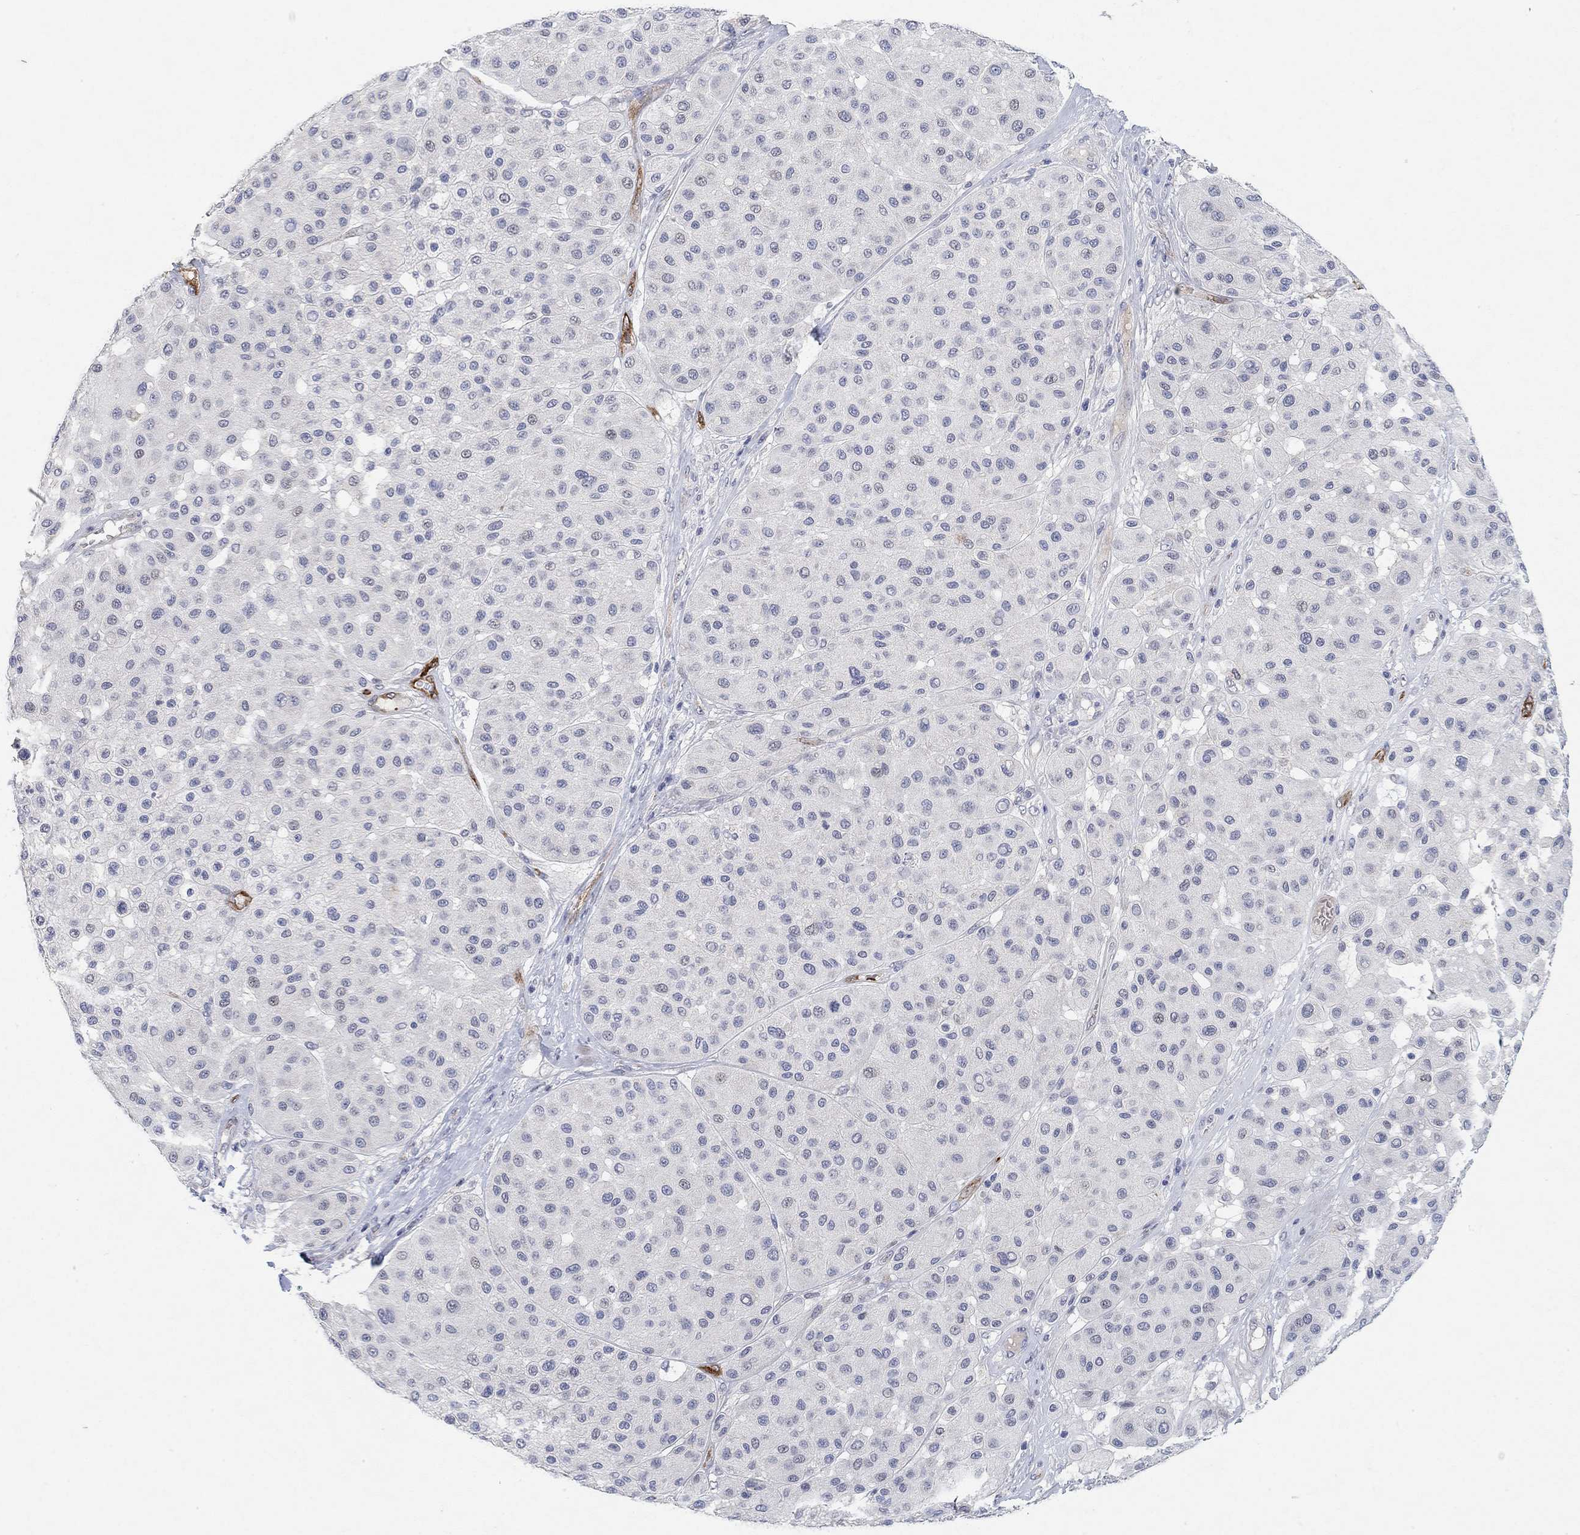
{"staining": {"intensity": "negative", "quantity": "none", "location": "none"}, "tissue": "melanoma", "cell_type": "Tumor cells", "image_type": "cancer", "snomed": [{"axis": "morphology", "description": "Malignant melanoma, Metastatic site"}, {"axis": "topography", "description": "Smooth muscle"}], "caption": "Tumor cells are negative for protein expression in human melanoma.", "gene": "VAT1L", "patient": {"sex": "male", "age": 41}}